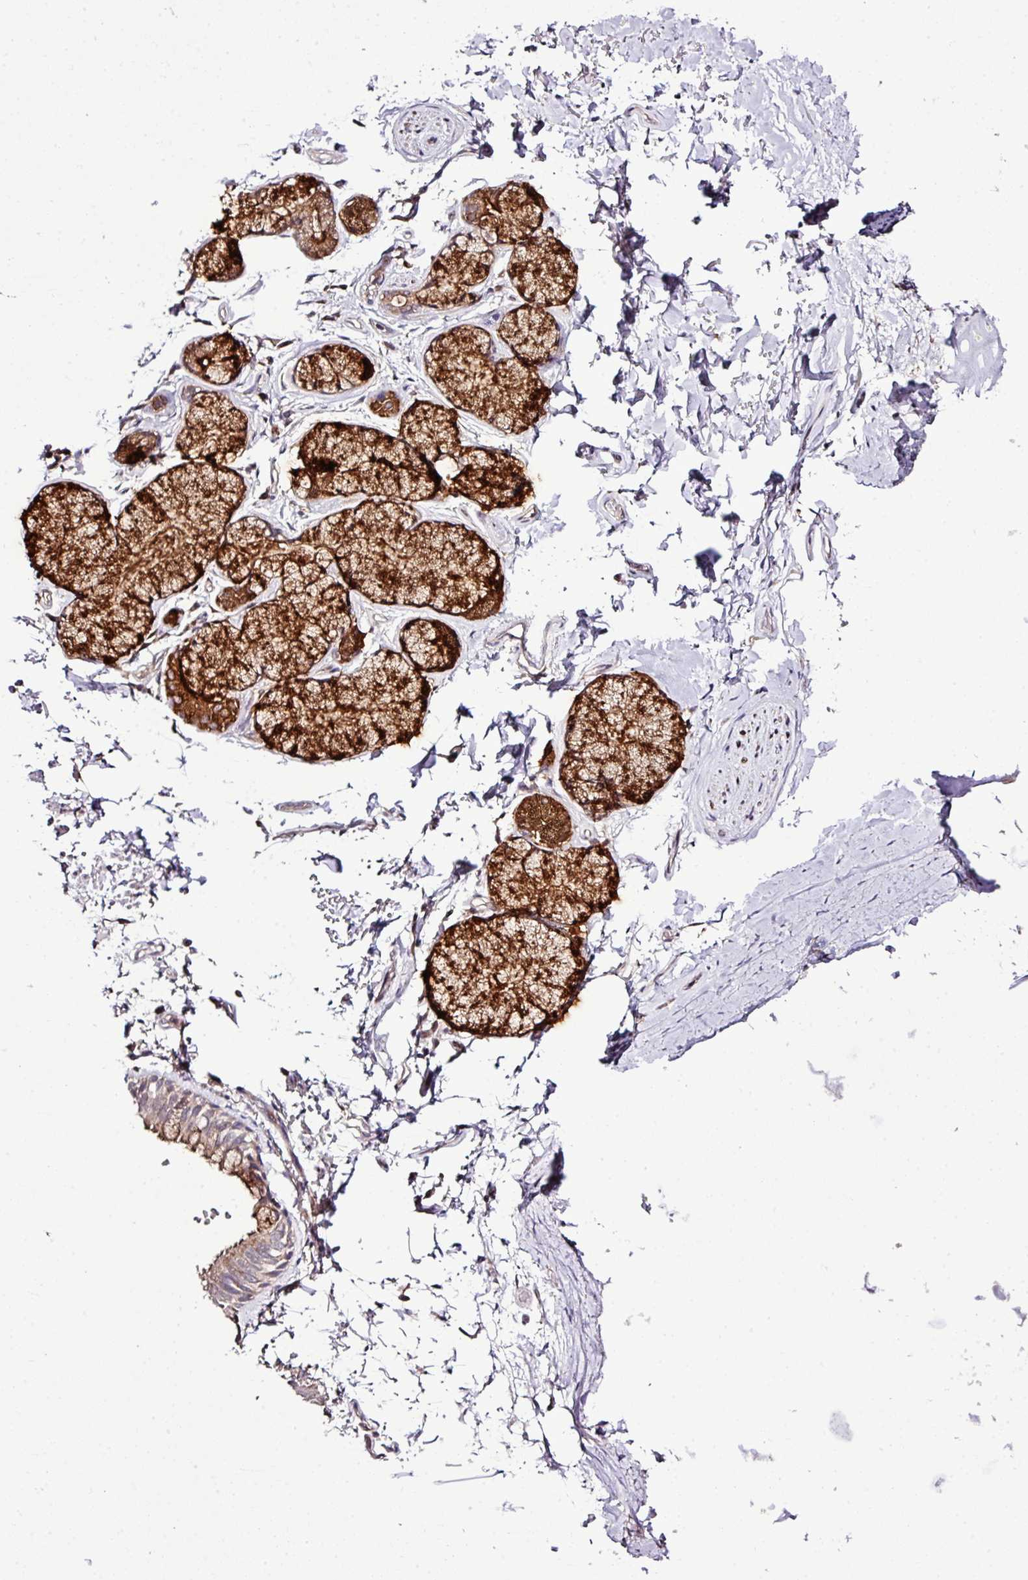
{"staining": {"intensity": "moderate", "quantity": "<25%", "location": "cytoplasmic/membranous"}, "tissue": "bronchus", "cell_type": "Respiratory epithelial cells", "image_type": "normal", "snomed": [{"axis": "morphology", "description": "Normal tissue, NOS"}, {"axis": "topography", "description": "Bronchus"}], "caption": "Approximately <25% of respiratory epithelial cells in normal bronchus exhibit moderate cytoplasmic/membranous protein staining as visualized by brown immunohistochemical staining.", "gene": "SMCO4", "patient": {"sex": "male", "age": 70}}